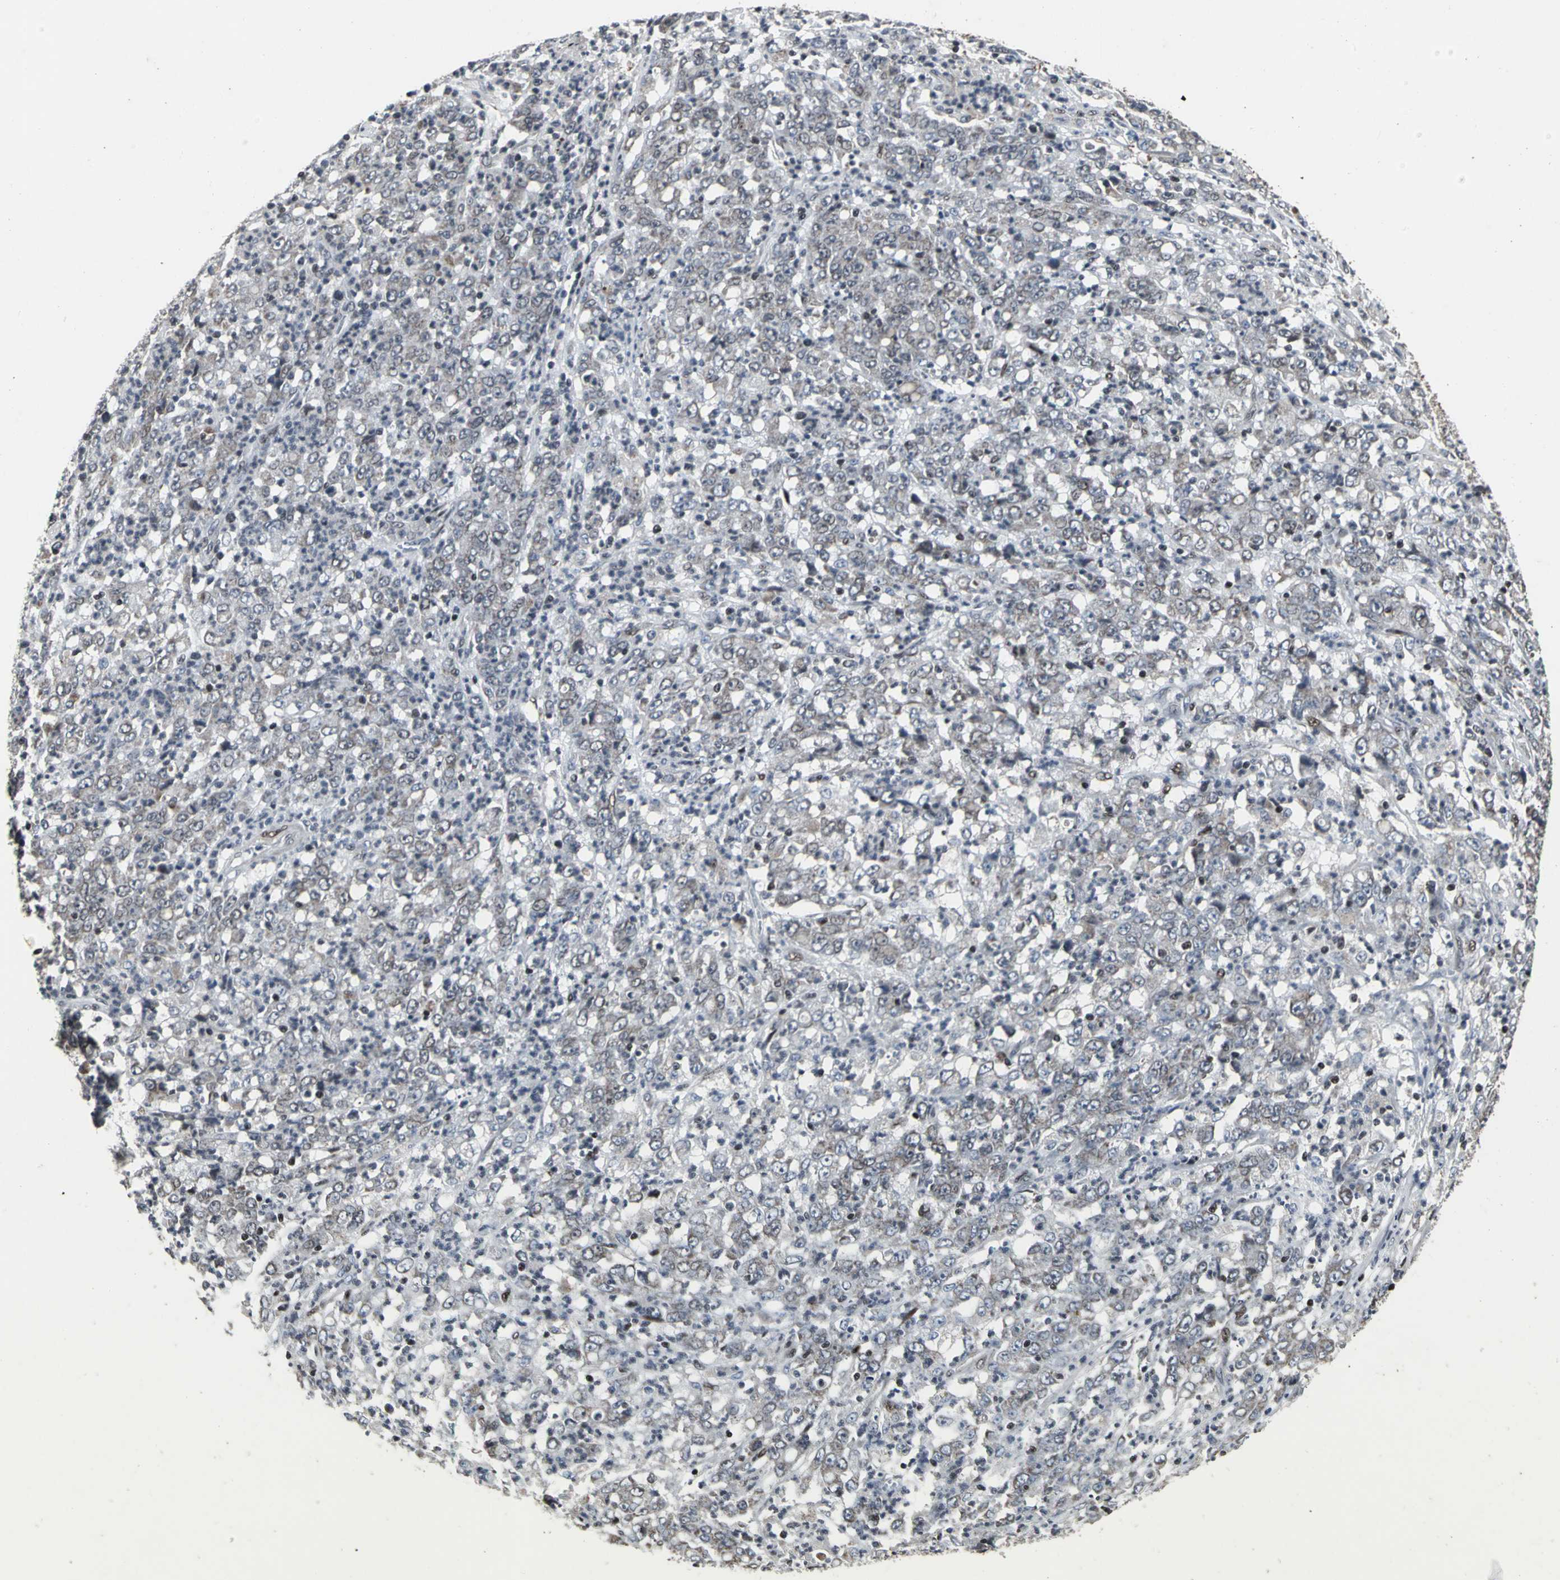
{"staining": {"intensity": "weak", "quantity": "<25%", "location": "cytoplasmic/membranous"}, "tissue": "stomach cancer", "cell_type": "Tumor cells", "image_type": "cancer", "snomed": [{"axis": "morphology", "description": "Adenocarcinoma, NOS"}, {"axis": "topography", "description": "Stomach, lower"}], "caption": "Immunohistochemistry (IHC) photomicrograph of human stomach adenocarcinoma stained for a protein (brown), which exhibits no positivity in tumor cells.", "gene": "SRF", "patient": {"sex": "female", "age": 71}}